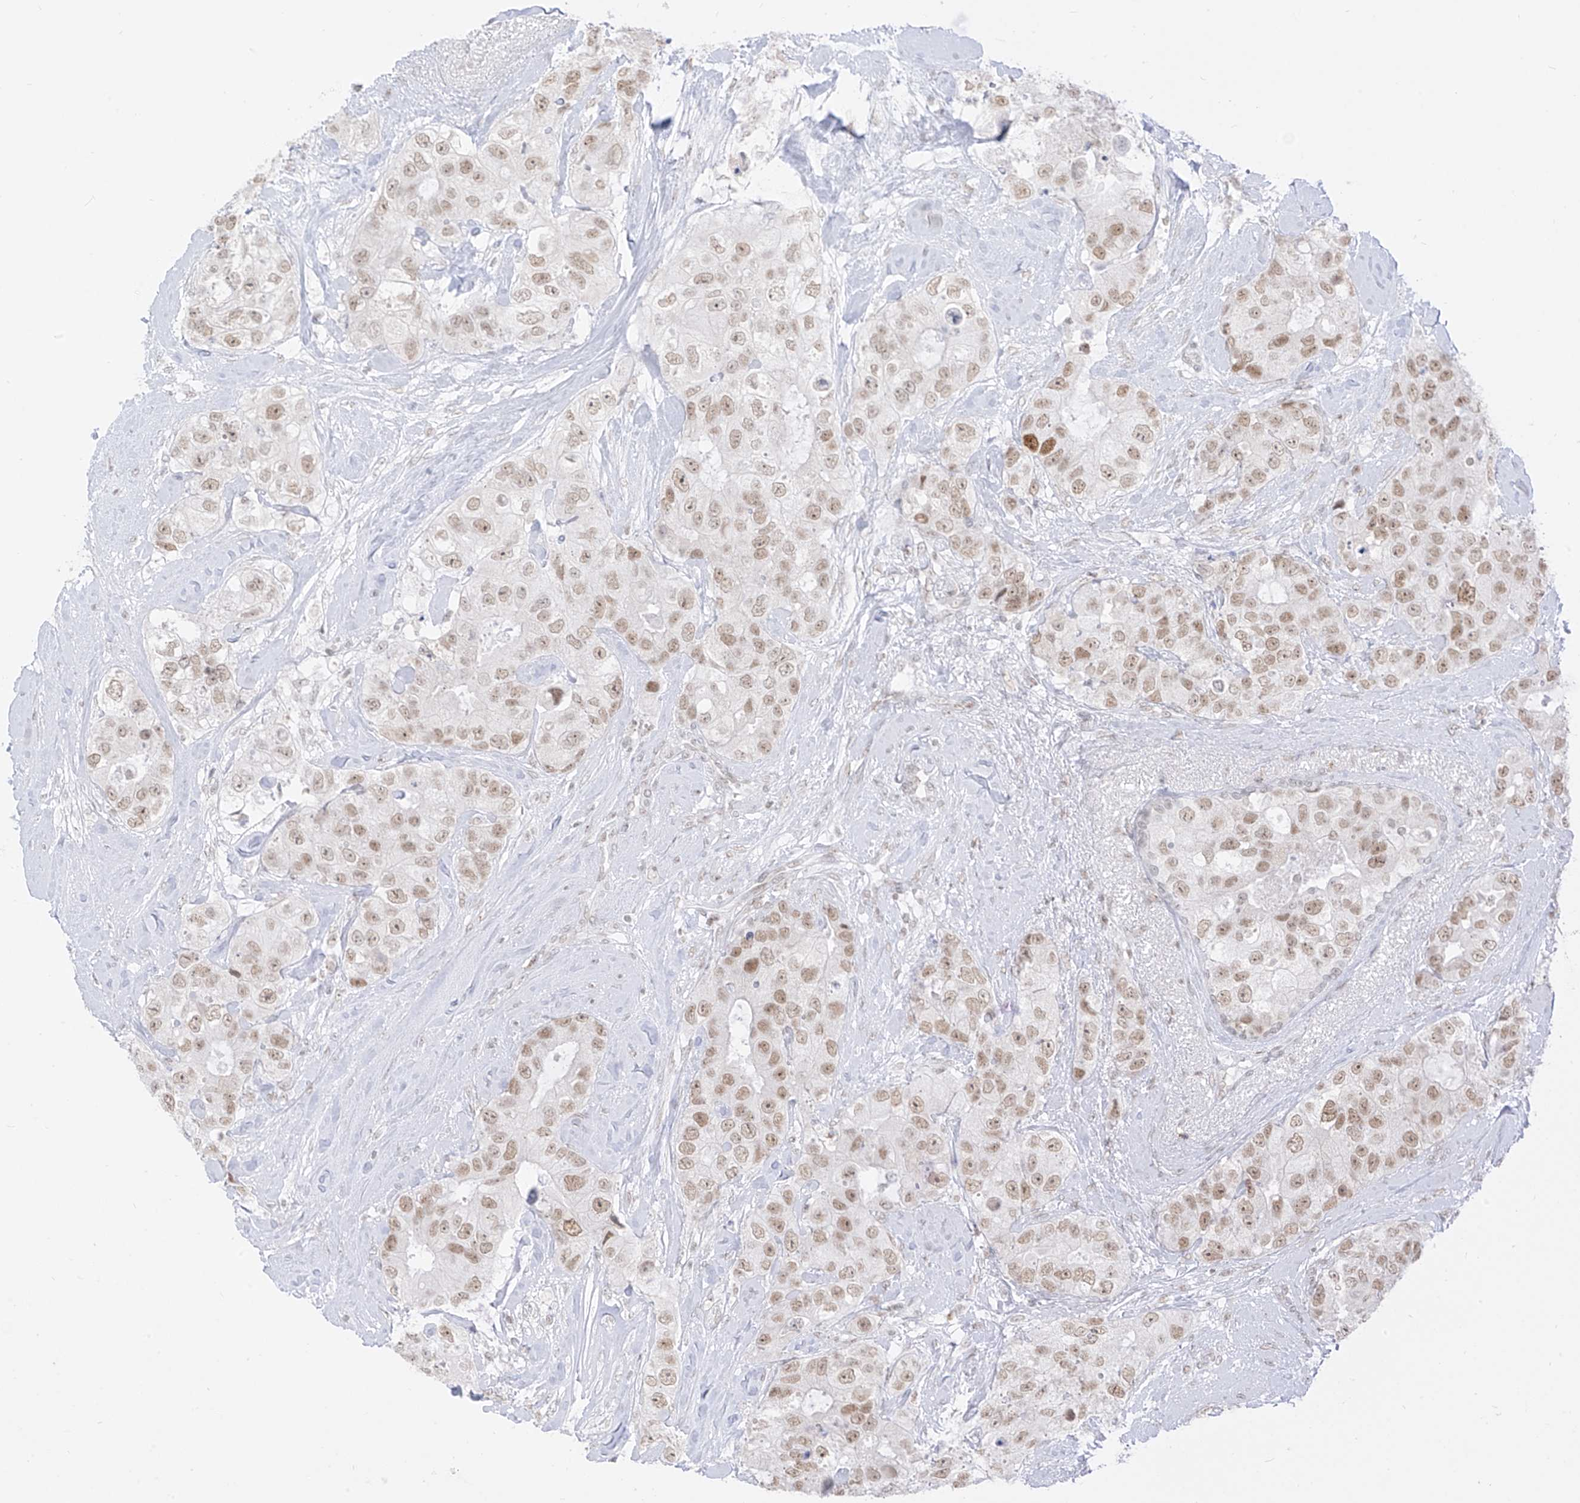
{"staining": {"intensity": "moderate", "quantity": "25%-75%", "location": "nuclear"}, "tissue": "breast cancer", "cell_type": "Tumor cells", "image_type": "cancer", "snomed": [{"axis": "morphology", "description": "Duct carcinoma"}, {"axis": "topography", "description": "Breast"}], "caption": "Breast cancer stained with immunohistochemistry (IHC) exhibits moderate nuclear staining in approximately 25%-75% of tumor cells.", "gene": "SUPT5H", "patient": {"sex": "female", "age": 62}}